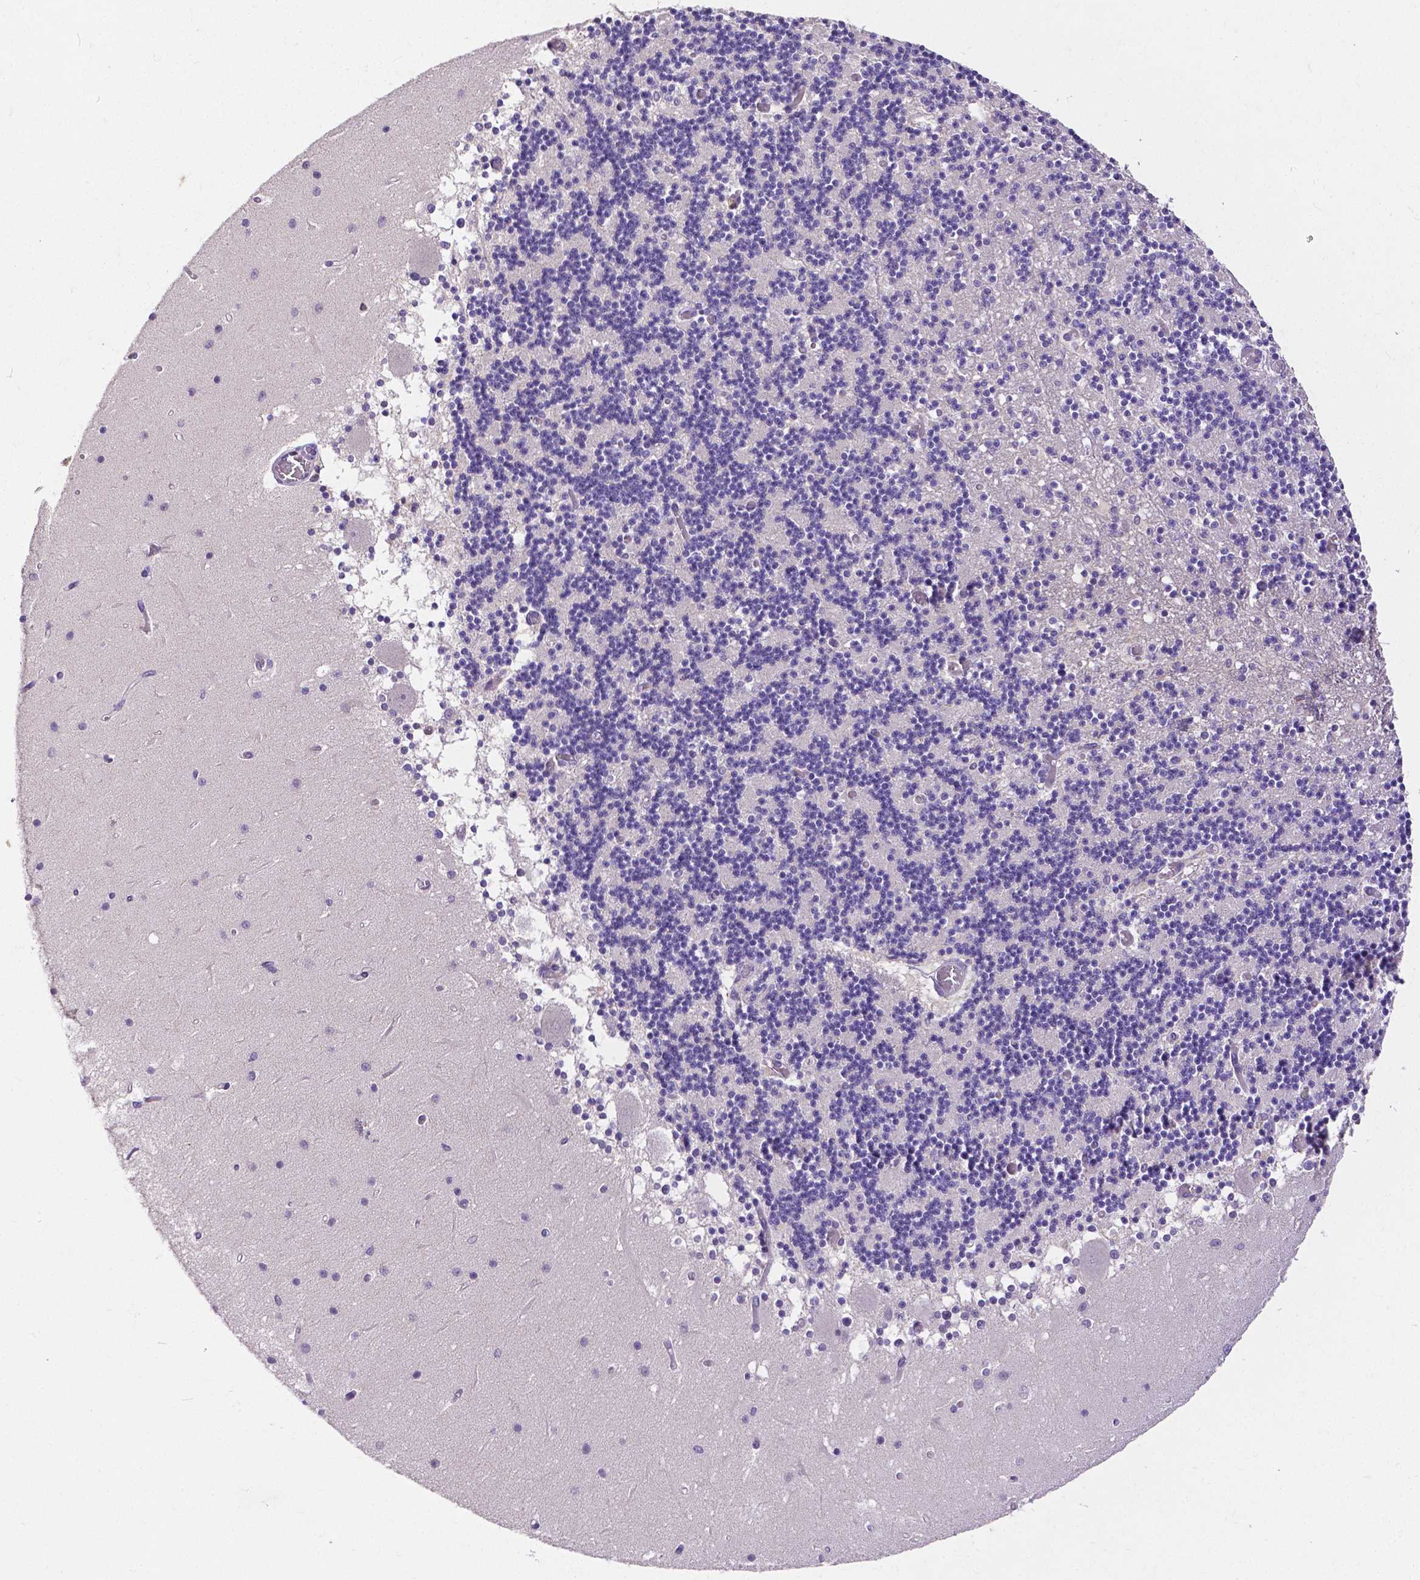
{"staining": {"intensity": "negative", "quantity": "none", "location": "none"}, "tissue": "cerebellum", "cell_type": "Cells in granular layer", "image_type": "normal", "snomed": [{"axis": "morphology", "description": "Normal tissue, NOS"}, {"axis": "topography", "description": "Cerebellum"}], "caption": "A high-resolution image shows immunohistochemistry (IHC) staining of unremarkable cerebellum, which shows no significant staining in cells in granular layer.", "gene": "CD4", "patient": {"sex": "female", "age": 28}}